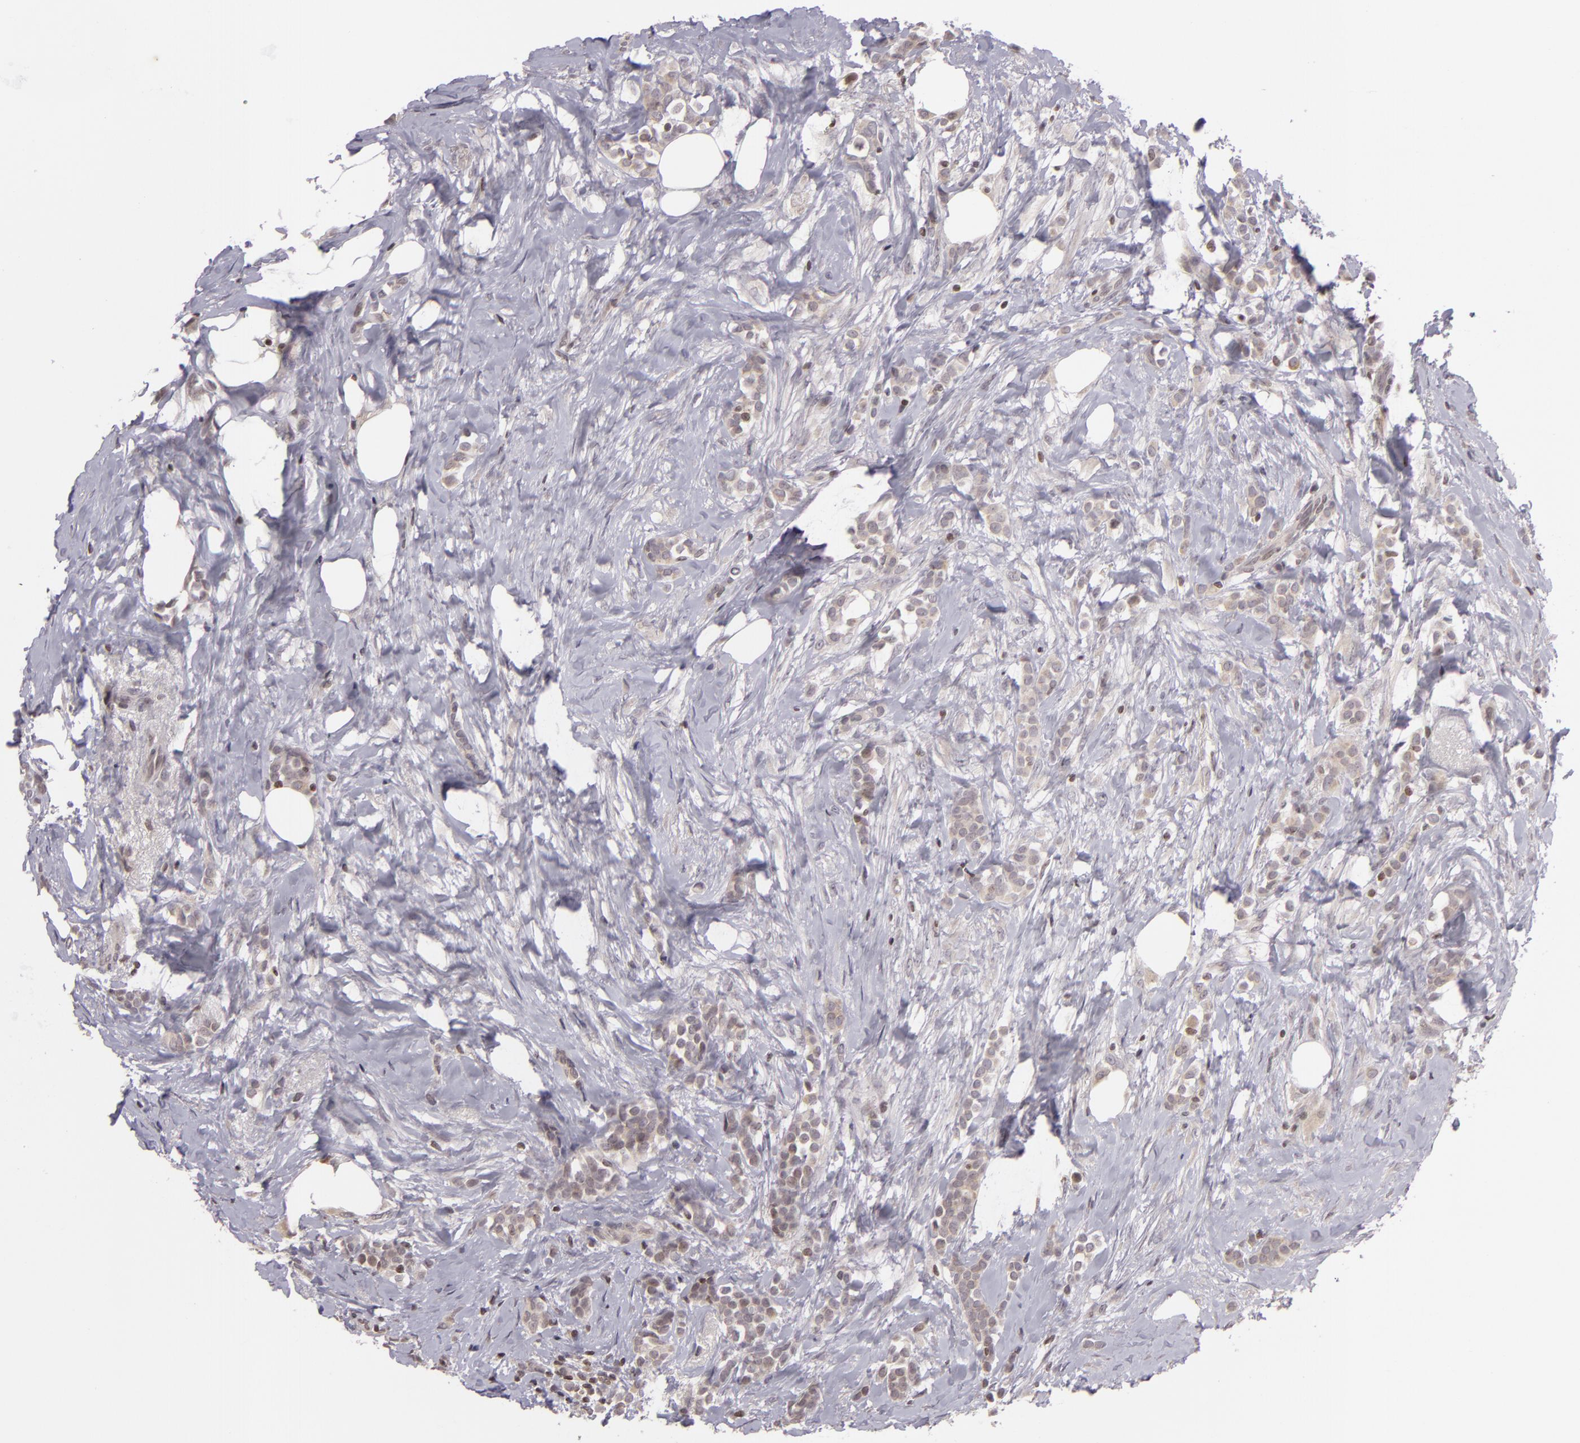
{"staining": {"intensity": "negative", "quantity": "none", "location": "none"}, "tissue": "breast cancer", "cell_type": "Tumor cells", "image_type": "cancer", "snomed": [{"axis": "morphology", "description": "Lobular carcinoma"}, {"axis": "topography", "description": "Breast"}], "caption": "IHC histopathology image of neoplastic tissue: human breast lobular carcinoma stained with DAB (3,3'-diaminobenzidine) displays no significant protein positivity in tumor cells.", "gene": "AKAP6", "patient": {"sex": "female", "age": 56}}